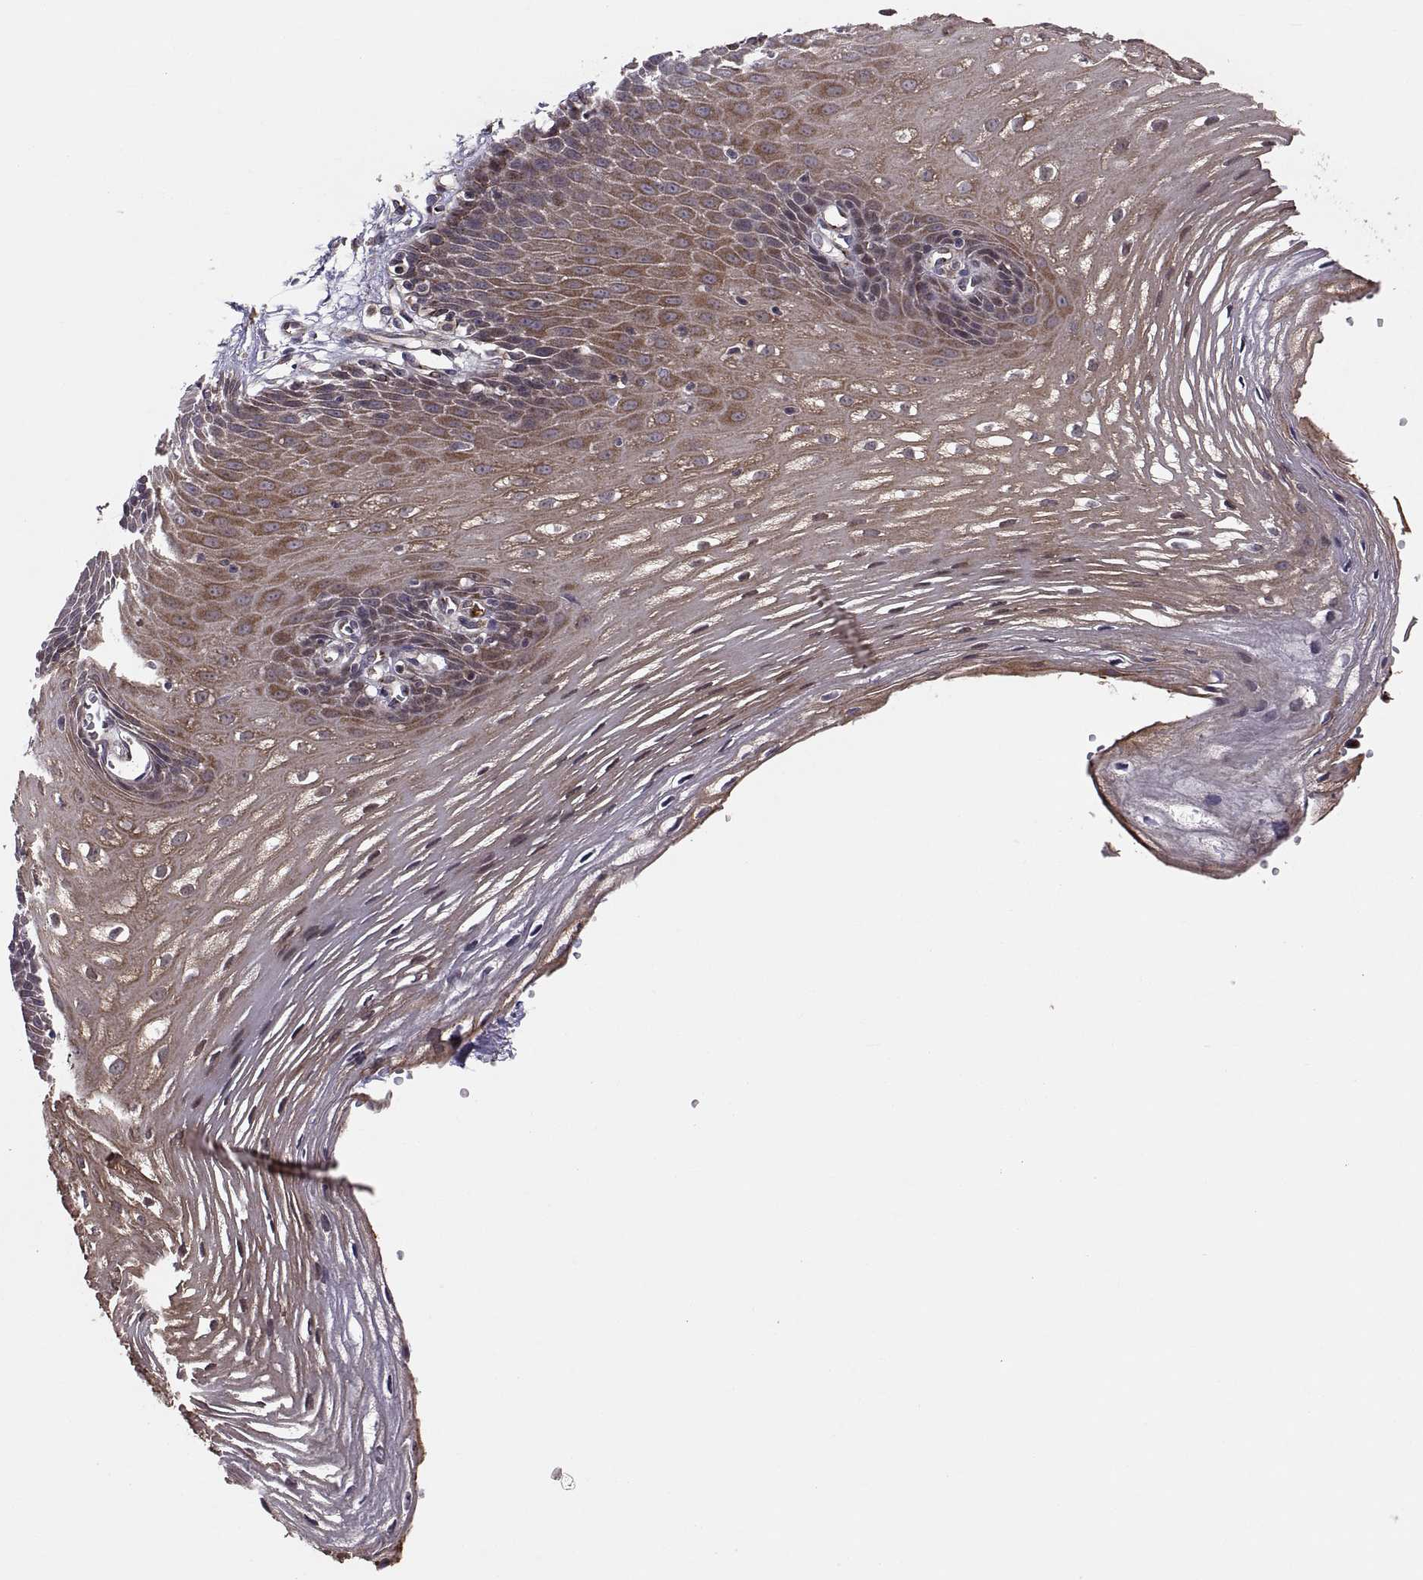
{"staining": {"intensity": "moderate", "quantity": ">75%", "location": "cytoplasmic/membranous"}, "tissue": "esophagus", "cell_type": "Squamous epithelial cells", "image_type": "normal", "snomed": [{"axis": "morphology", "description": "Normal tissue, NOS"}, {"axis": "topography", "description": "Esophagus"}], "caption": "The histopathology image shows staining of normal esophagus, revealing moderate cytoplasmic/membranous protein positivity (brown color) within squamous epithelial cells.", "gene": "TESC", "patient": {"sex": "male", "age": 72}}